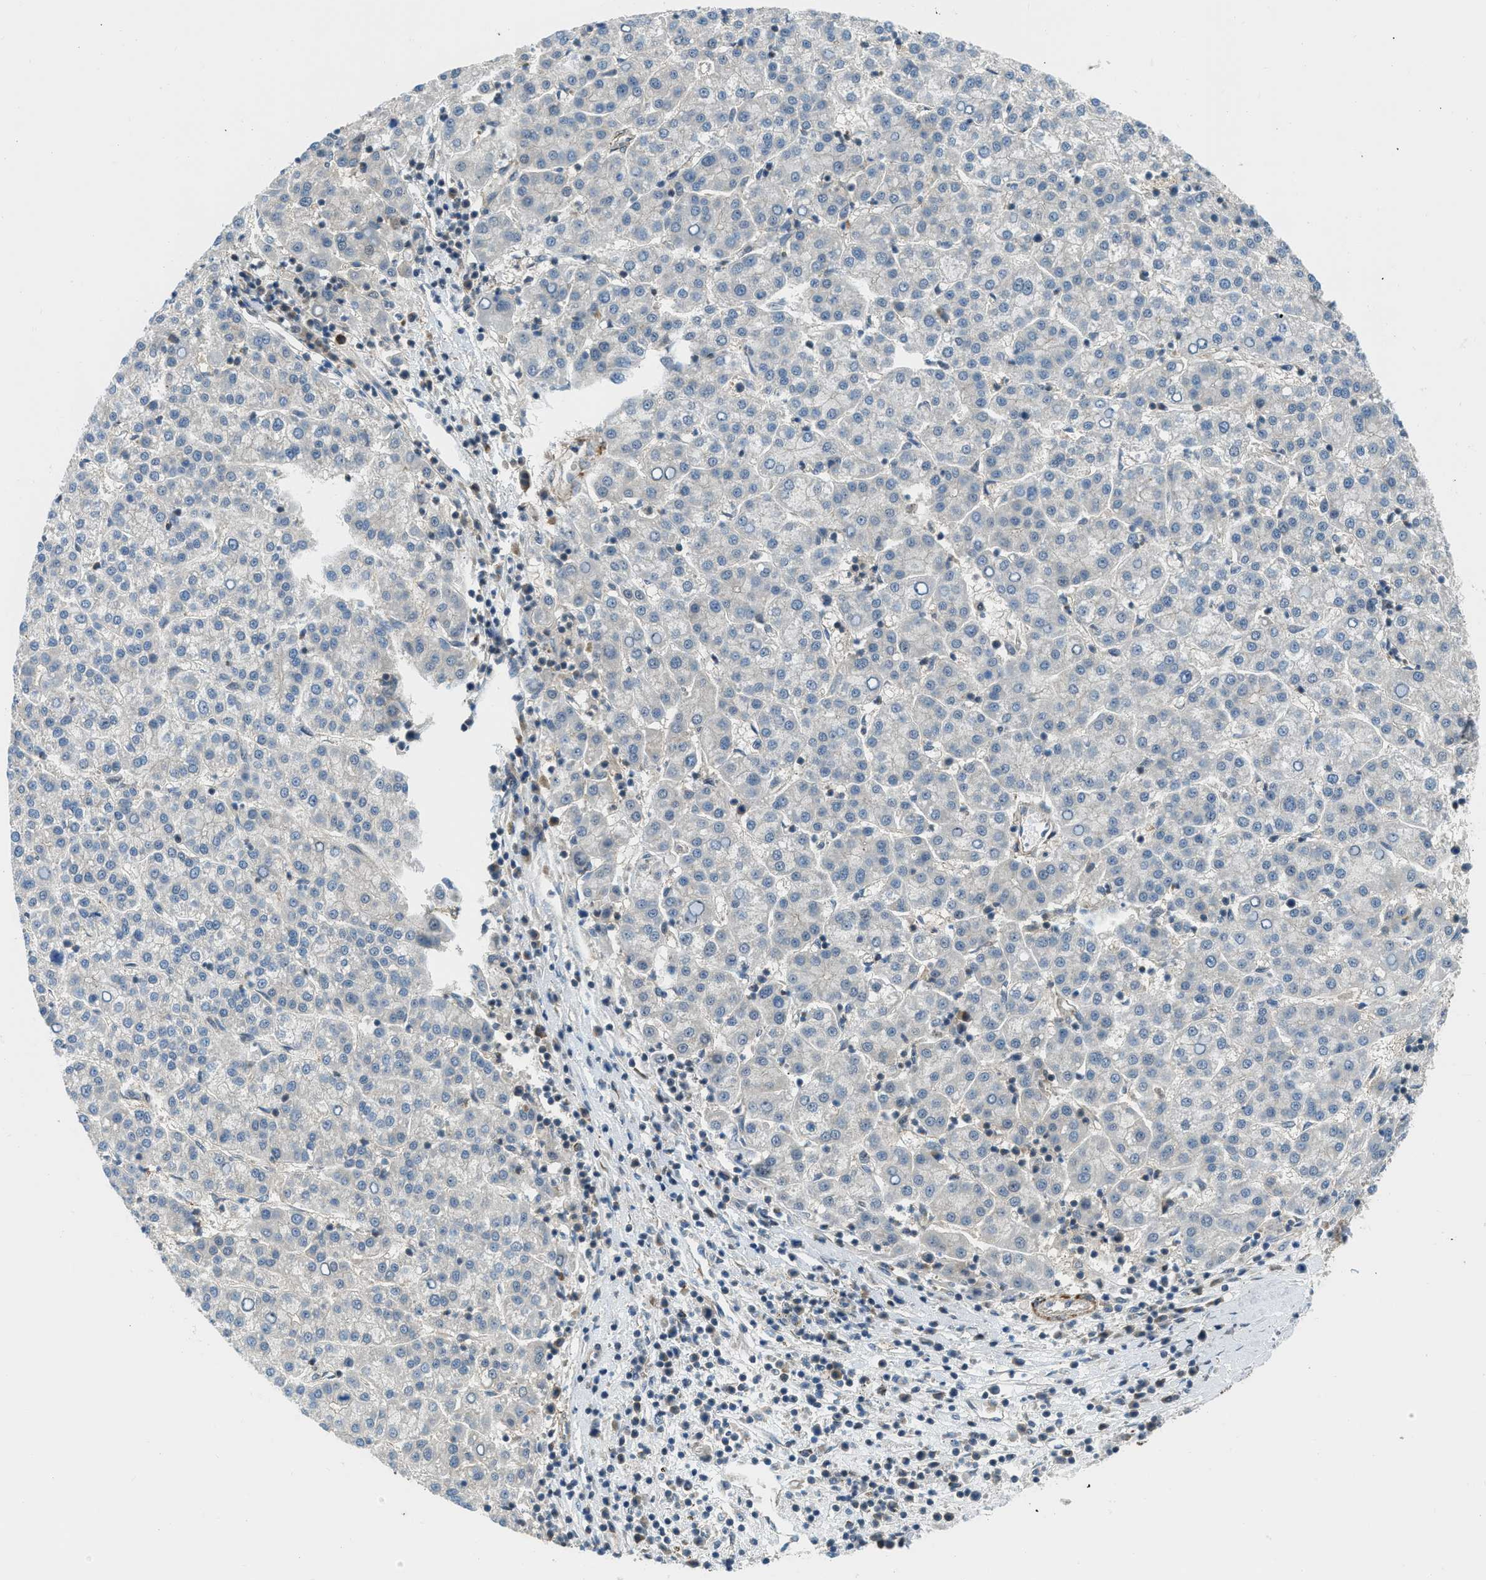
{"staining": {"intensity": "negative", "quantity": "none", "location": "none"}, "tissue": "liver cancer", "cell_type": "Tumor cells", "image_type": "cancer", "snomed": [{"axis": "morphology", "description": "Carcinoma, Hepatocellular, NOS"}, {"axis": "topography", "description": "Liver"}], "caption": "Image shows no protein staining in tumor cells of liver hepatocellular carcinoma tissue.", "gene": "SESN2", "patient": {"sex": "female", "age": 58}}